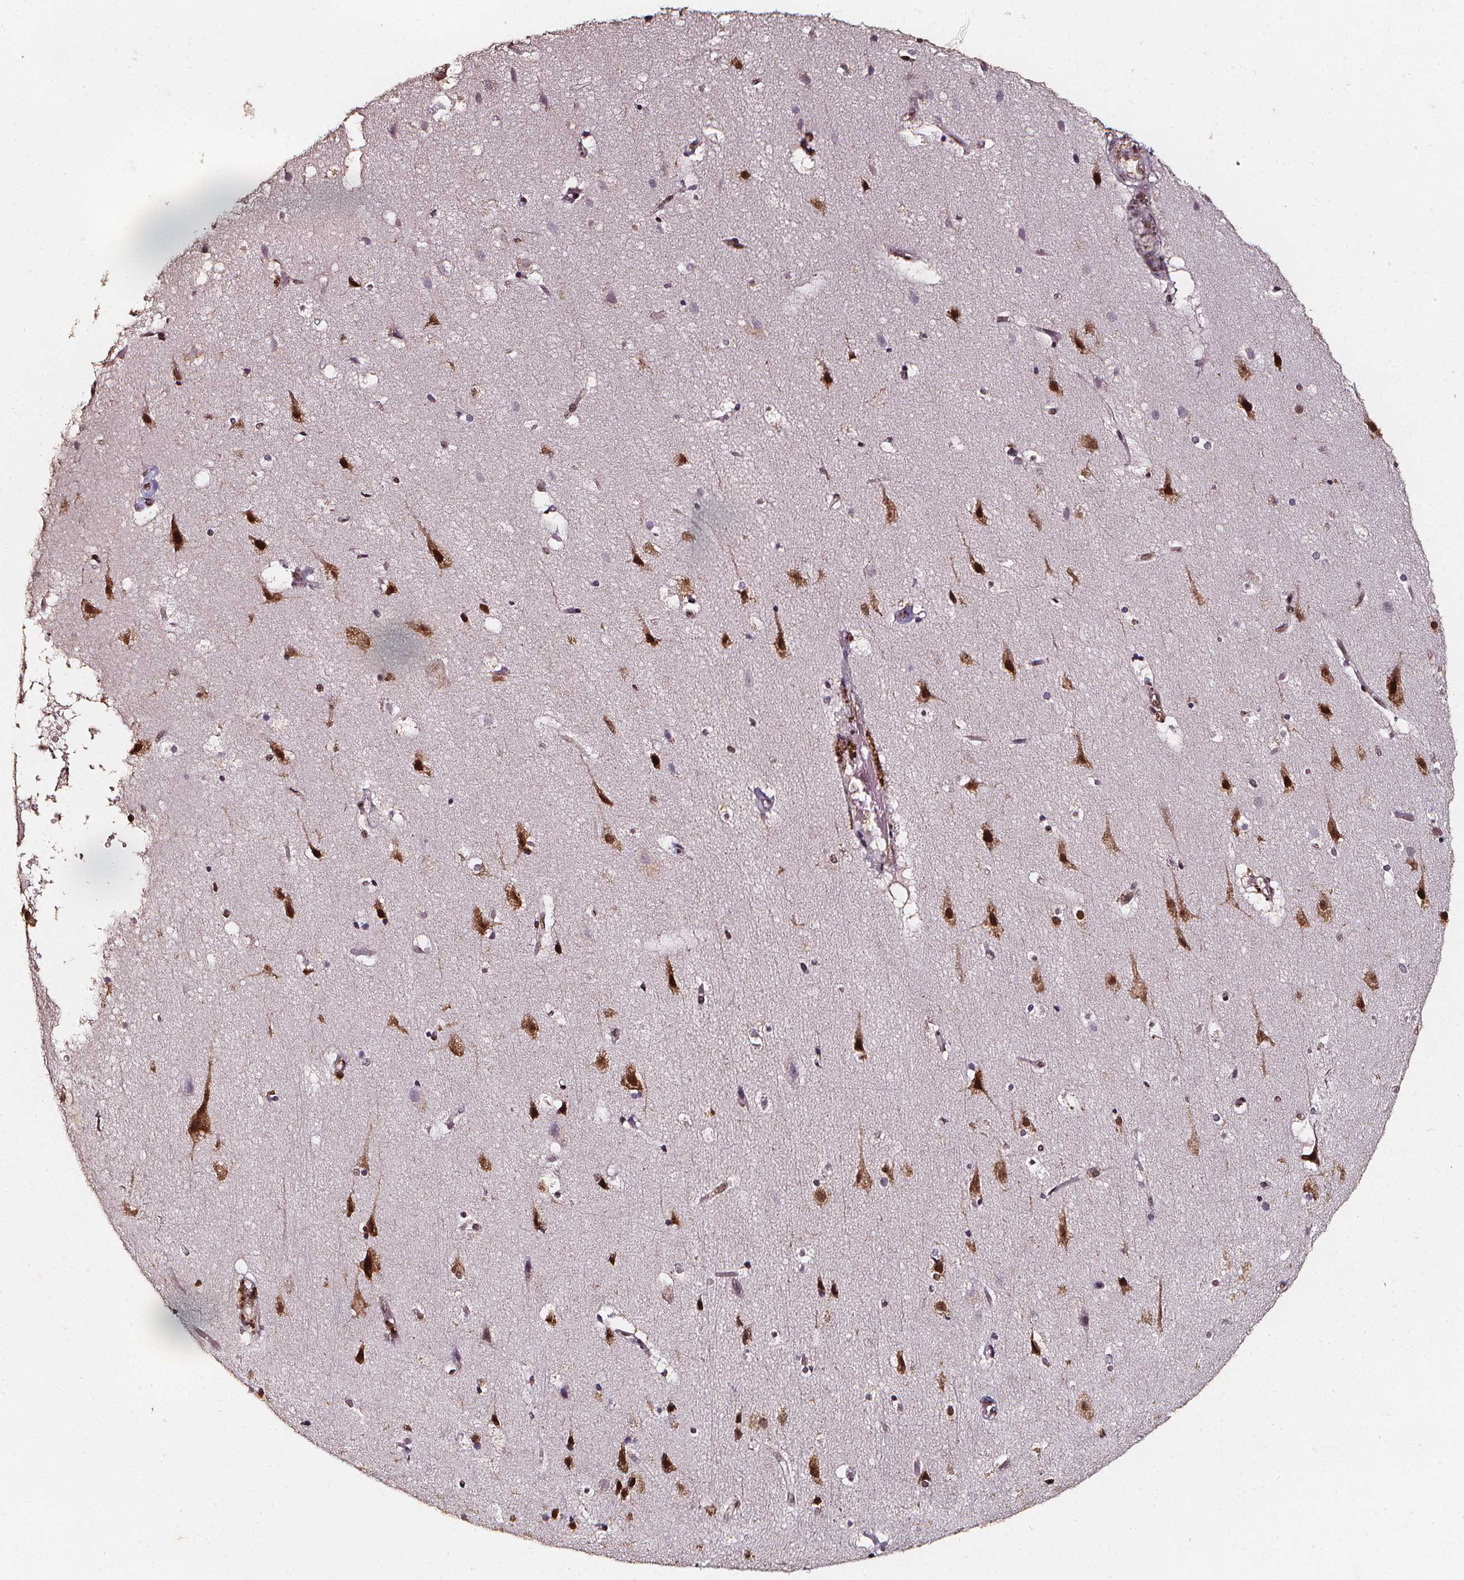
{"staining": {"intensity": "moderate", "quantity": "<25%", "location": "cytoplasmic/membranous,nuclear"}, "tissue": "cerebral cortex", "cell_type": "Endothelial cells", "image_type": "normal", "snomed": [{"axis": "morphology", "description": "Normal tissue, NOS"}, {"axis": "topography", "description": "Cerebral cortex"}], "caption": "Normal cerebral cortex demonstrates moderate cytoplasmic/membranous,nuclear expression in approximately <25% of endothelial cells.", "gene": "SMN1", "patient": {"sex": "female", "age": 52}}